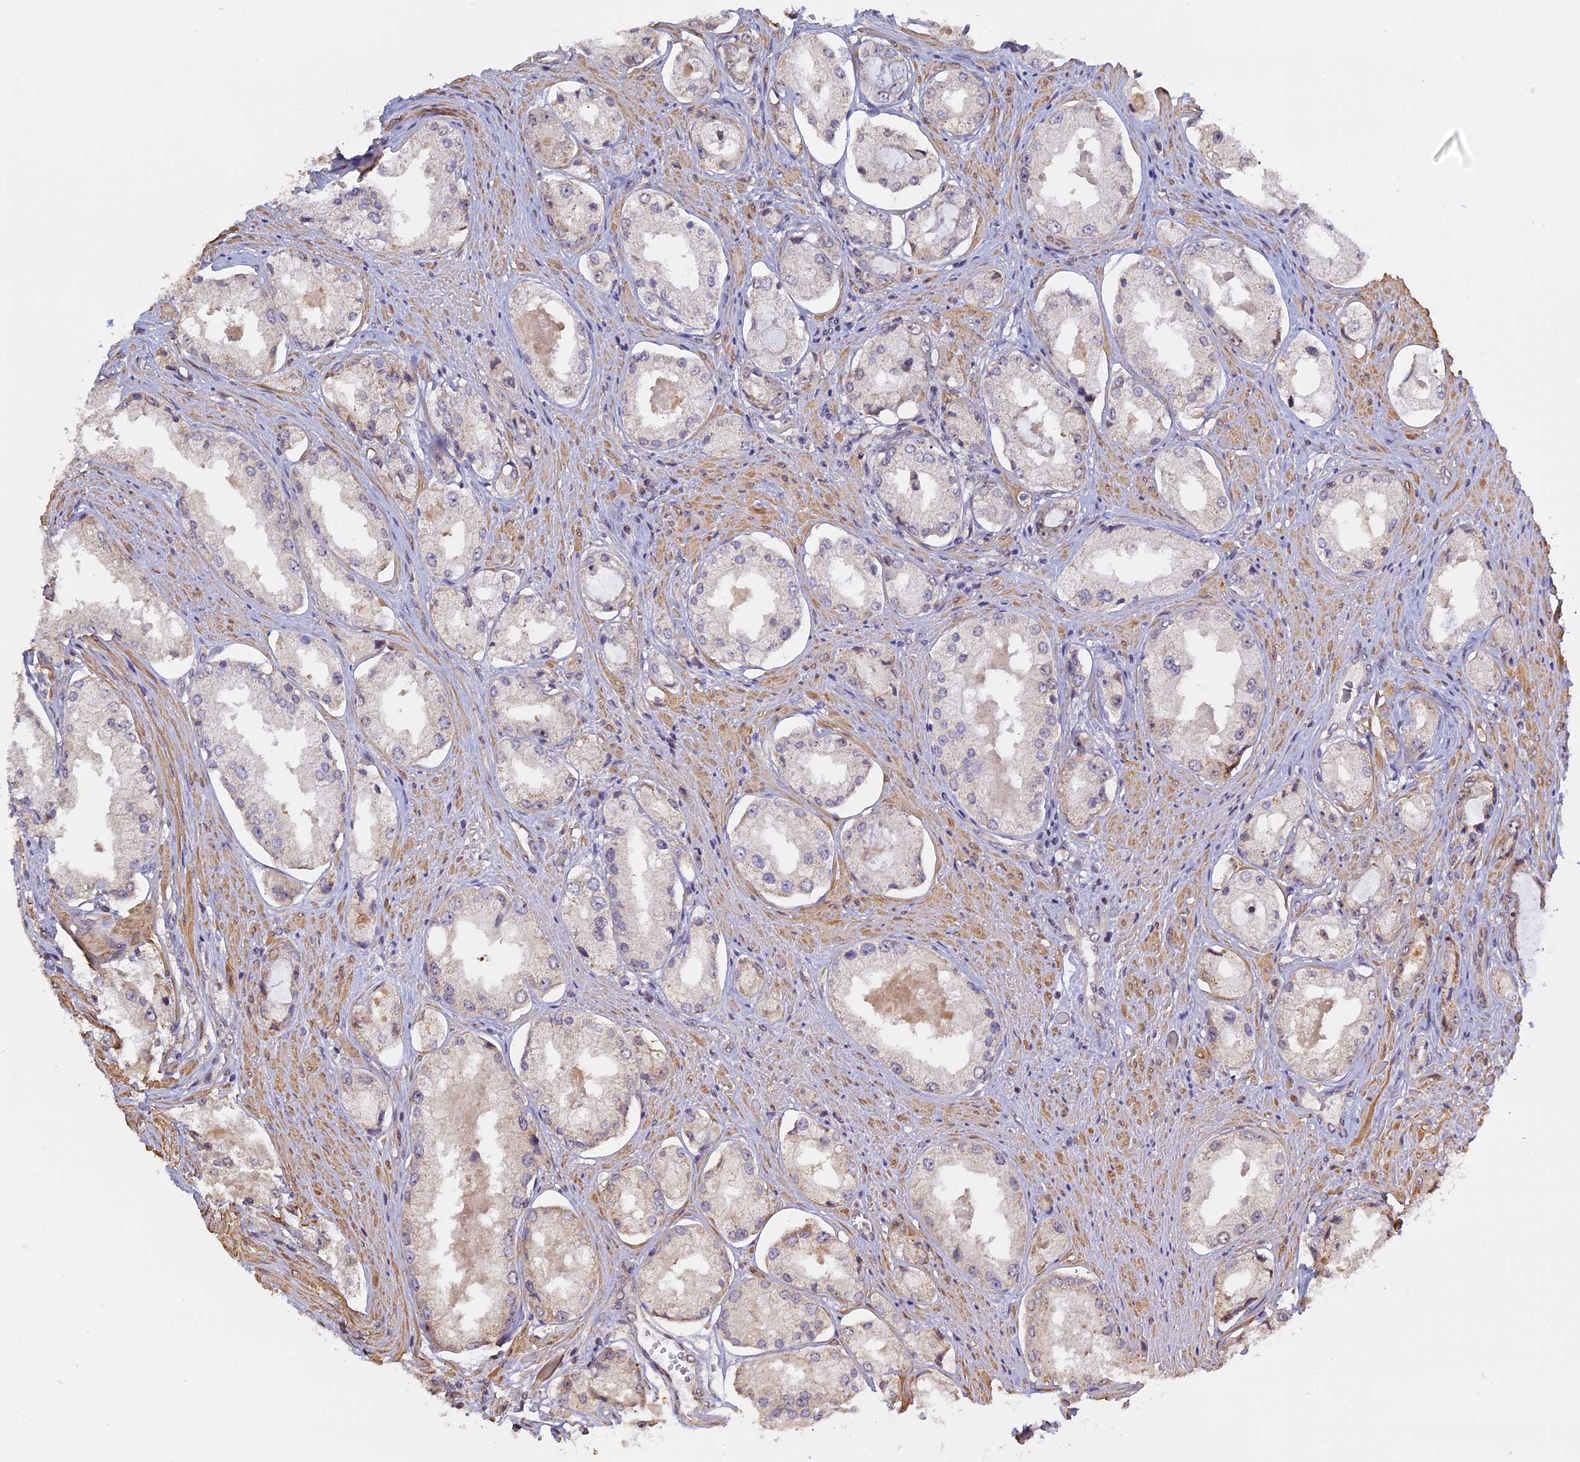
{"staining": {"intensity": "negative", "quantity": "none", "location": "none"}, "tissue": "prostate cancer", "cell_type": "Tumor cells", "image_type": "cancer", "snomed": [{"axis": "morphology", "description": "Adenocarcinoma, Low grade"}, {"axis": "topography", "description": "Prostate"}], "caption": "Prostate cancer (adenocarcinoma (low-grade)) was stained to show a protein in brown. There is no significant staining in tumor cells.", "gene": "MGA", "patient": {"sex": "male", "age": 68}}